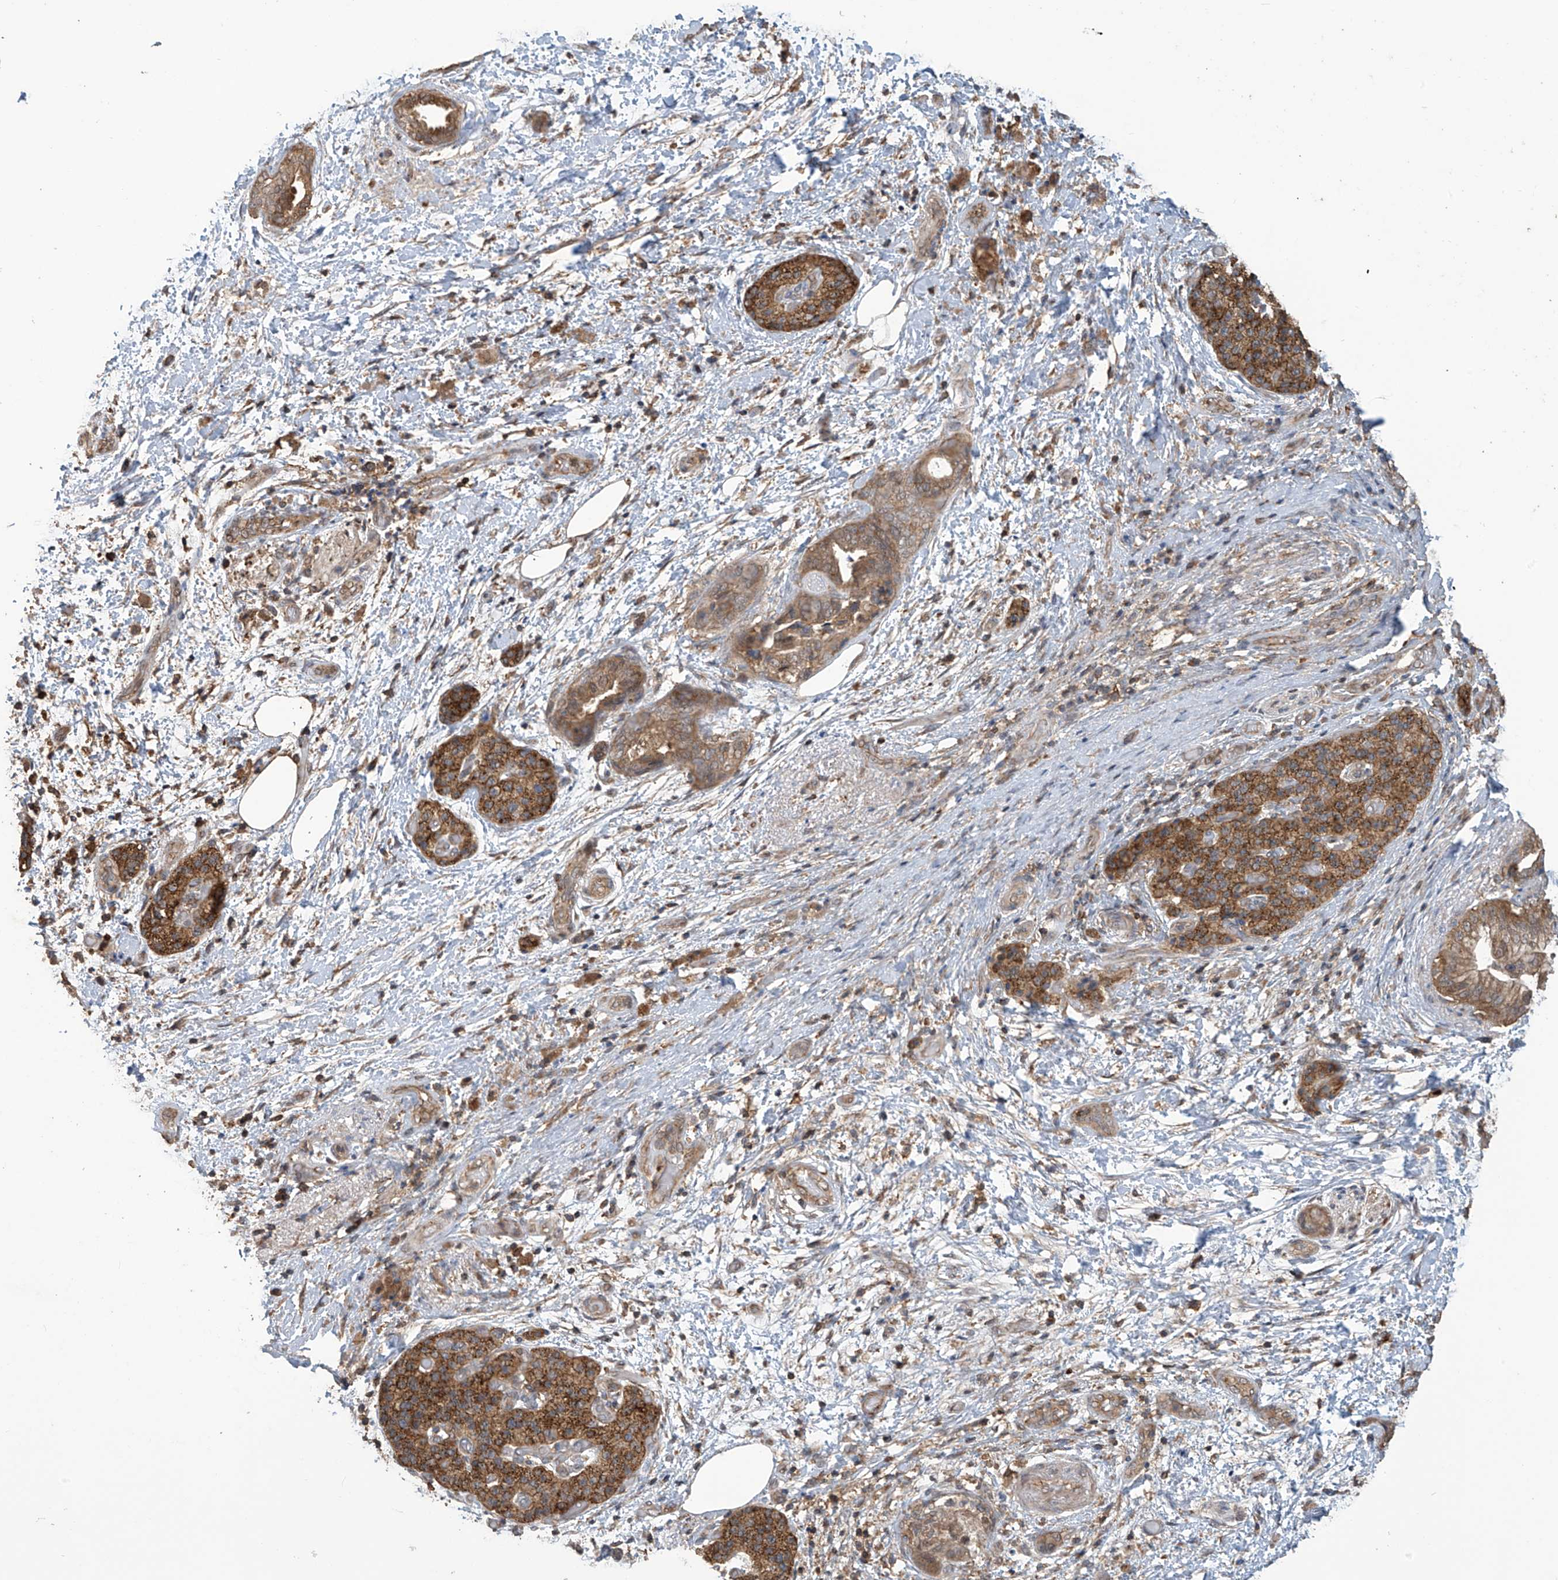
{"staining": {"intensity": "moderate", "quantity": ">75%", "location": "cytoplasmic/membranous"}, "tissue": "pancreatic cancer", "cell_type": "Tumor cells", "image_type": "cancer", "snomed": [{"axis": "morphology", "description": "Normal tissue, NOS"}, {"axis": "morphology", "description": "Adenocarcinoma, NOS"}, {"axis": "topography", "description": "Pancreas"}, {"axis": "topography", "description": "Peripheral nerve tissue"}], "caption": "A brown stain shows moderate cytoplasmic/membranous positivity of a protein in pancreatic adenocarcinoma tumor cells.", "gene": "COX10", "patient": {"sex": "female", "age": 63}}